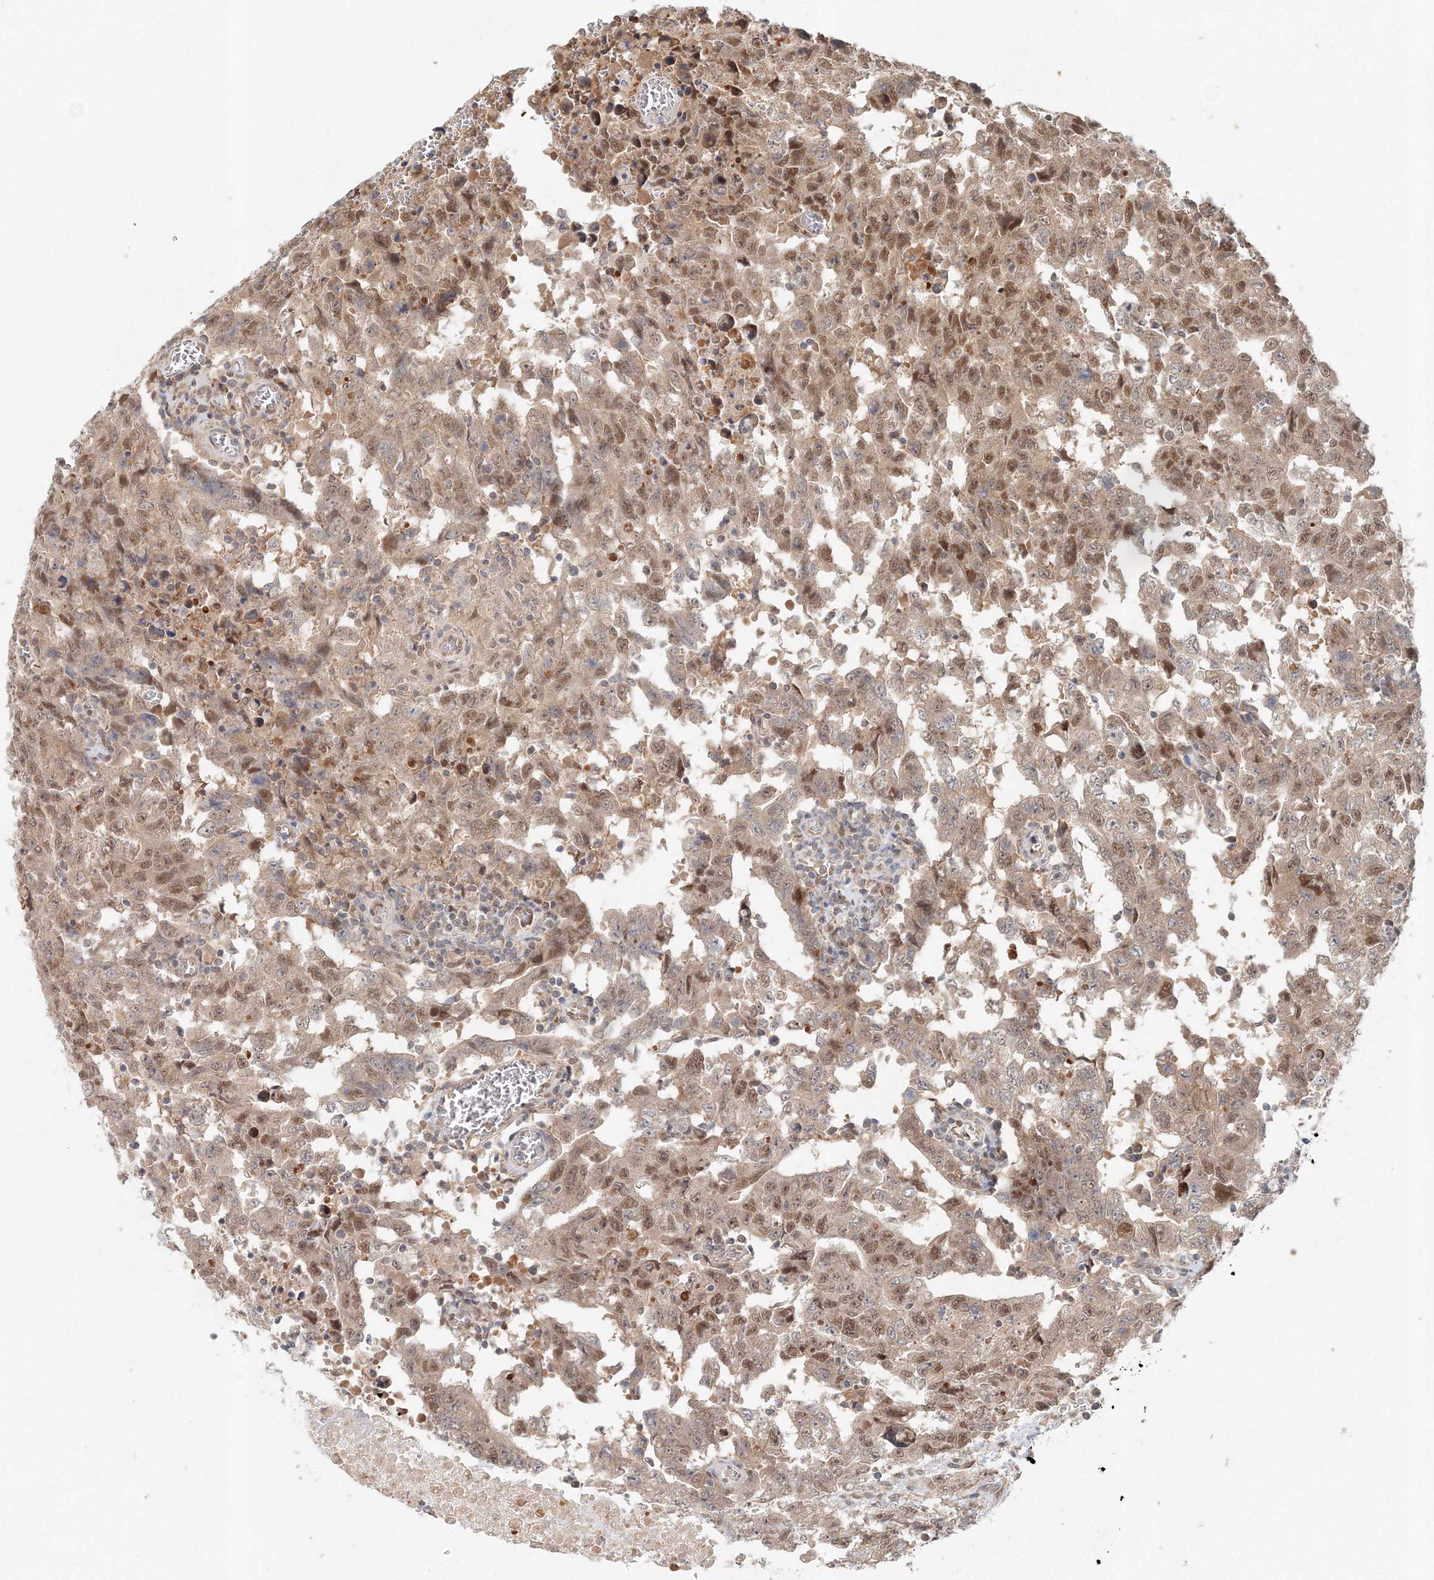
{"staining": {"intensity": "moderate", "quantity": ">75%", "location": "nuclear"}, "tissue": "testis cancer", "cell_type": "Tumor cells", "image_type": "cancer", "snomed": [{"axis": "morphology", "description": "Carcinoma, Embryonal, NOS"}, {"axis": "topography", "description": "Testis"}], "caption": "Protein expression analysis of human testis cancer reveals moderate nuclear staining in approximately >75% of tumor cells.", "gene": "PSMD6", "patient": {"sex": "male", "age": 26}}